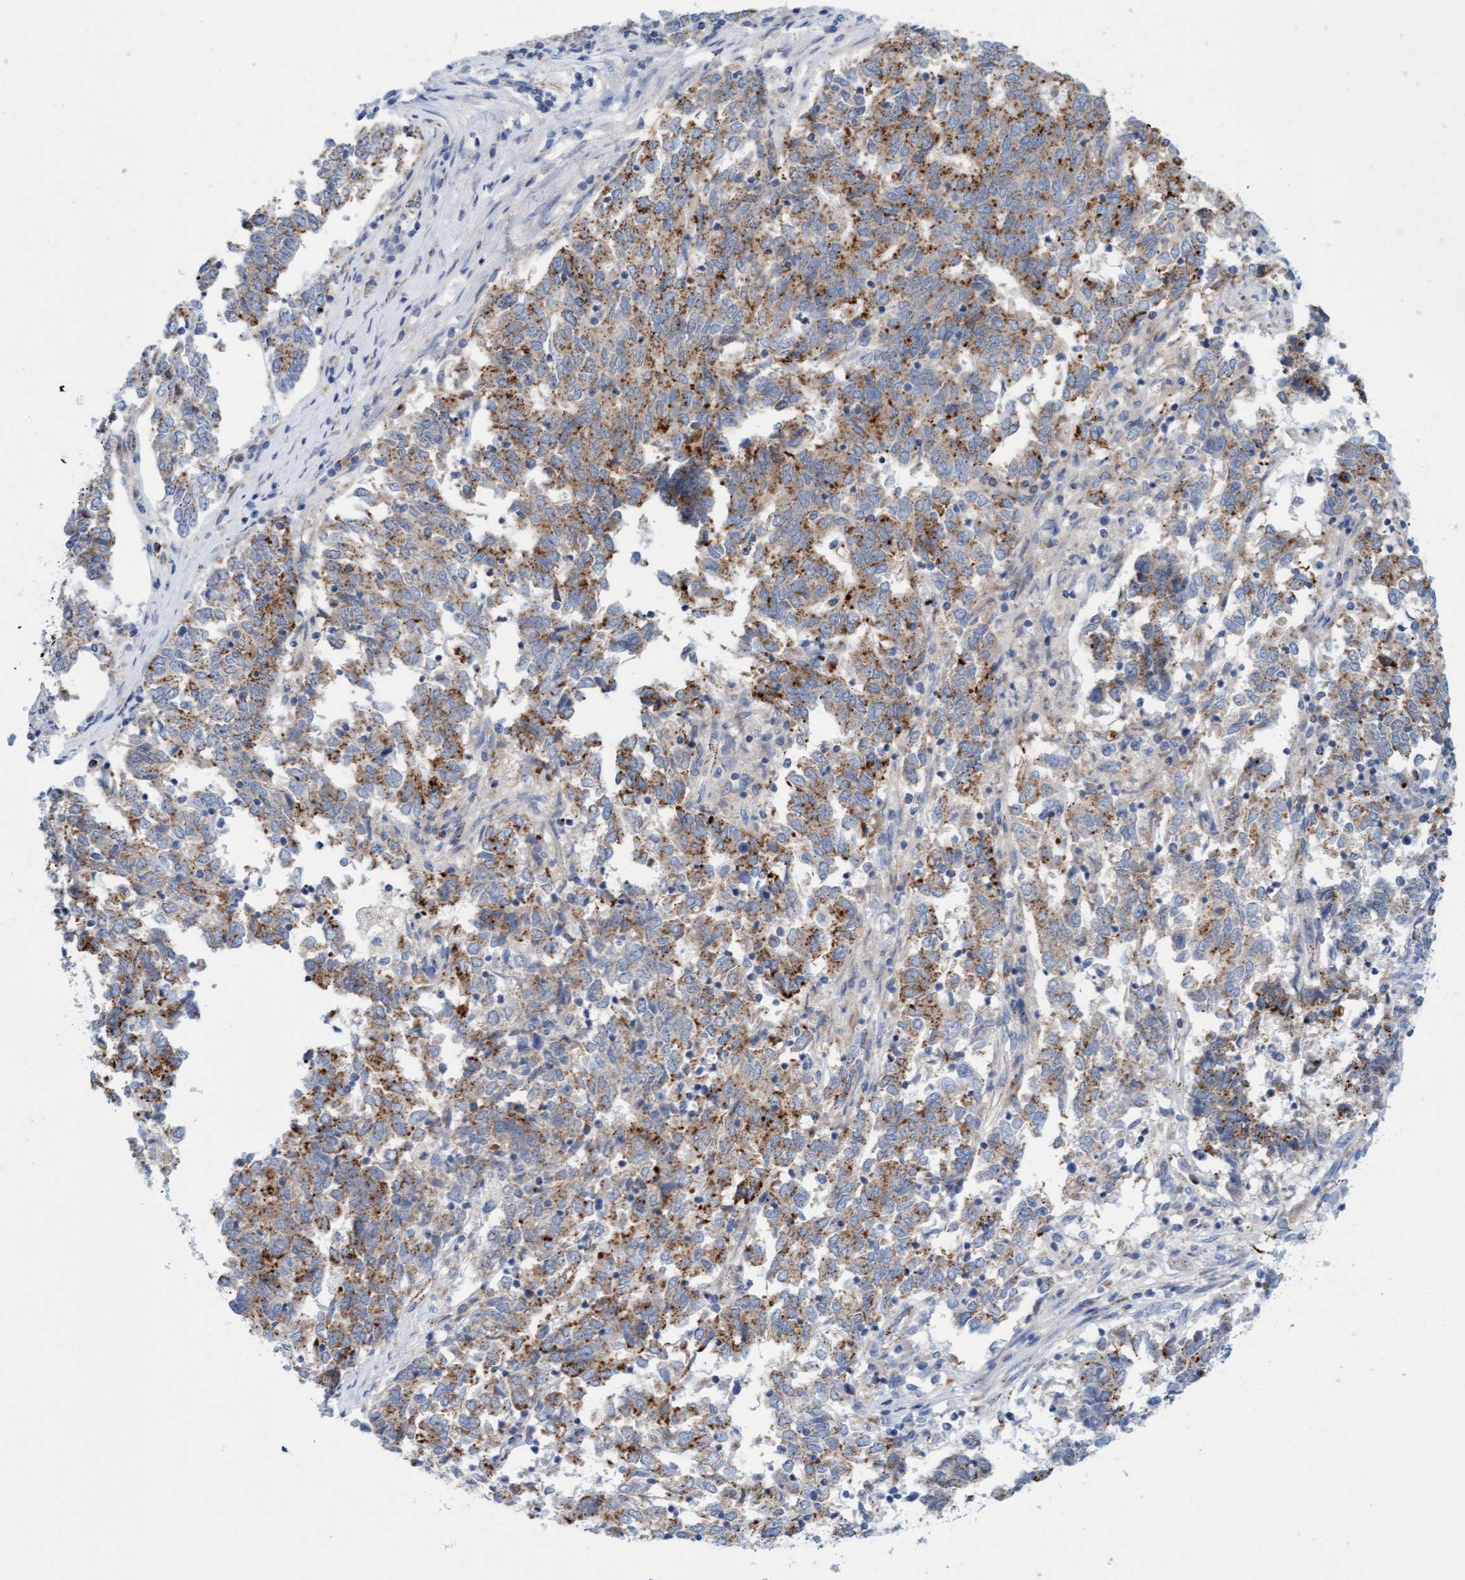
{"staining": {"intensity": "moderate", "quantity": ">75%", "location": "cytoplasmic/membranous"}, "tissue": "endometrial cancer", "cell_type": "Tumor cells", "image_type": "cancer", "snomed": [{"axis": "morphology", "description": "Adenocarcinoma, NOS"}, {"axis": "topography", "description": "Endometrium"}], "caption": "Protein staining of adenocarcinoma (endometrial) tissue reveals moderate cytoplasmic/membranous expression in approximately >75% of tumor cells.", "gene": "SGSH", "patient": {"sex": "female", "age": 80}}